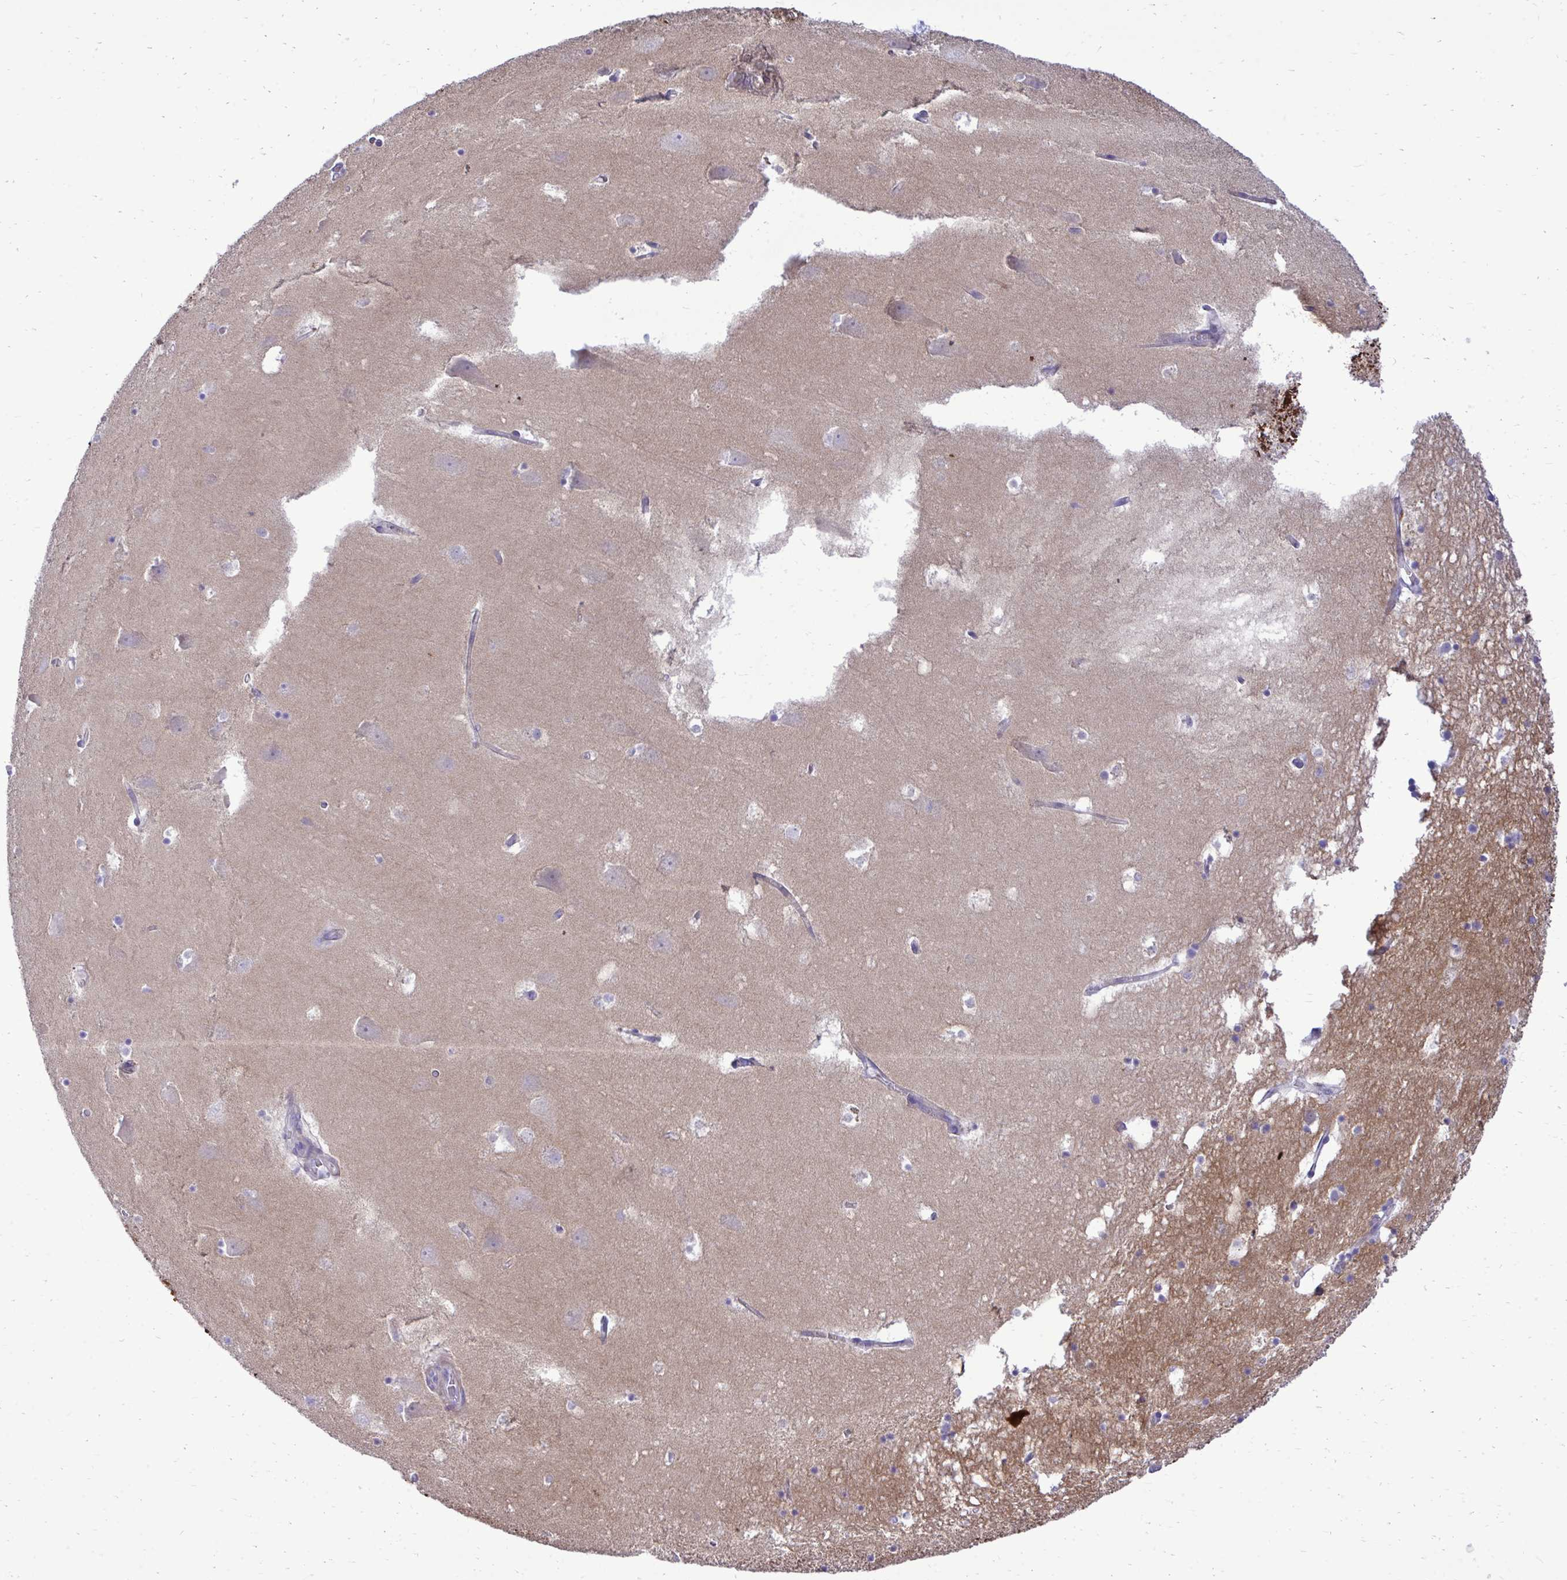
{"staining": {"intensity": "negative", "quantity": "none", "location": "none"}, "tissue": "hippocampus", "cell_type": "Glial cells", "image_type": "normal", "snomed": [{"axis": "morphology", "description": "Normal tissue, NOS"}, {"axis": "topography", "description": "Hippocampus"}], "caption": "Immunohistochemistry image of normal hippocampus: human hippocampus stained with DAB (3,3'-diaminobenzidine) shows no significant protein staining in glial cells. The staining was performed using DAB (3,3'-diaminobenzidine) to visualize the protein expression in brown, while the nuclei were stained in blue with hematoxylin (Magnification: 20x).", "gene": "TP53I11", "patient": {"sex": "male", "age": 58}}